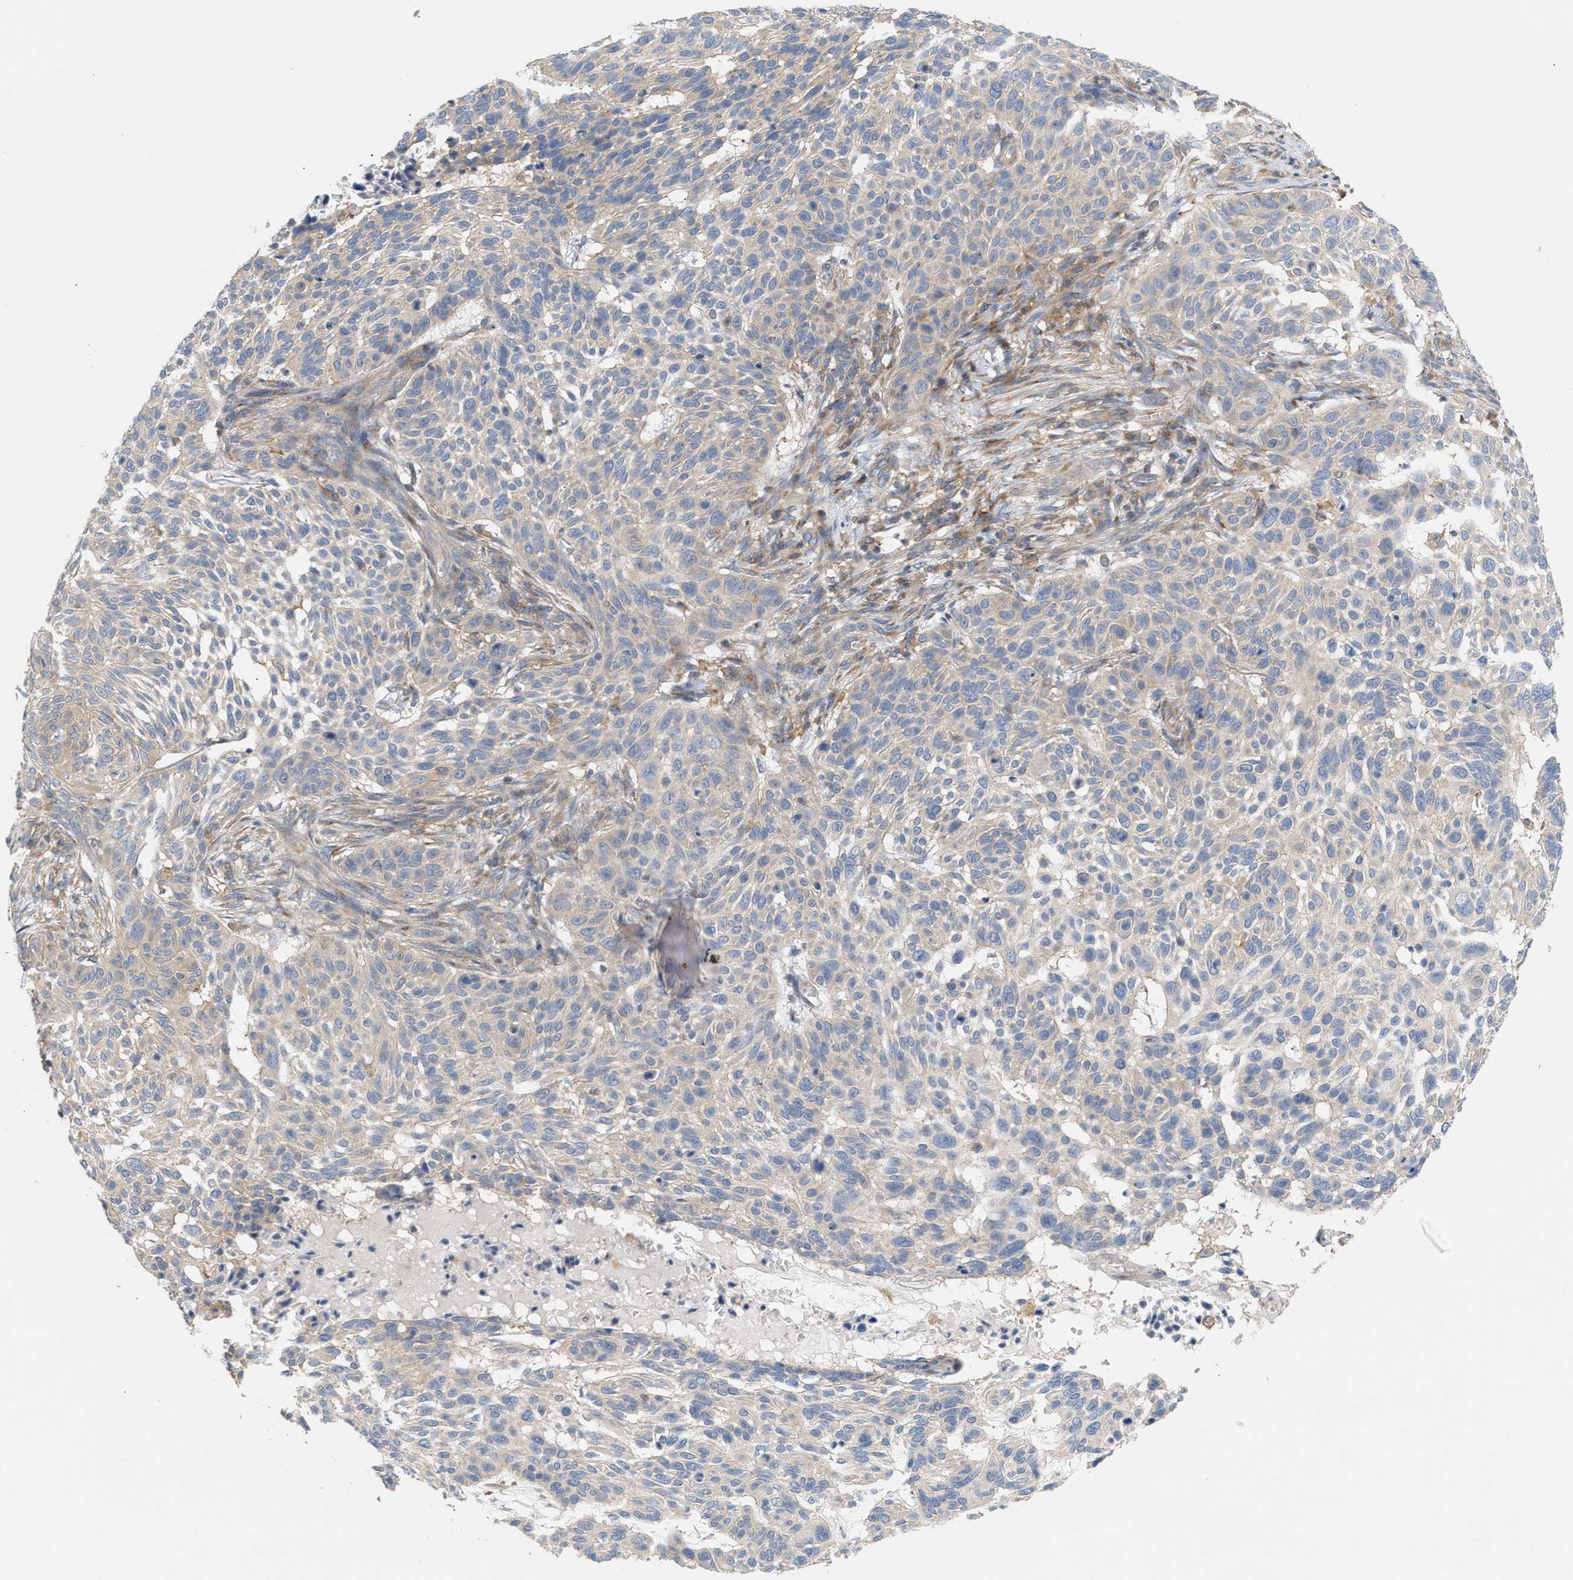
{"staining": {"intensity": "negative", "quantity": "none", "location": "none"}, "tissue": "skin cancer", "cell_type": "Tumor cells", "image_type": "cancer", "snomed": [{"axis": "morphology", "description": "Basal cell carcinoma"}, {"axis": "topography", "description": "Skin"}], "caption": "Immunohistochemistry histopathology image of basal cell carcinoma (skin) stained for a protein (brown), which displays no positivity in tumor cells.", "gene": "DBNL", "patient": {"sex": "male", "age": 85}}